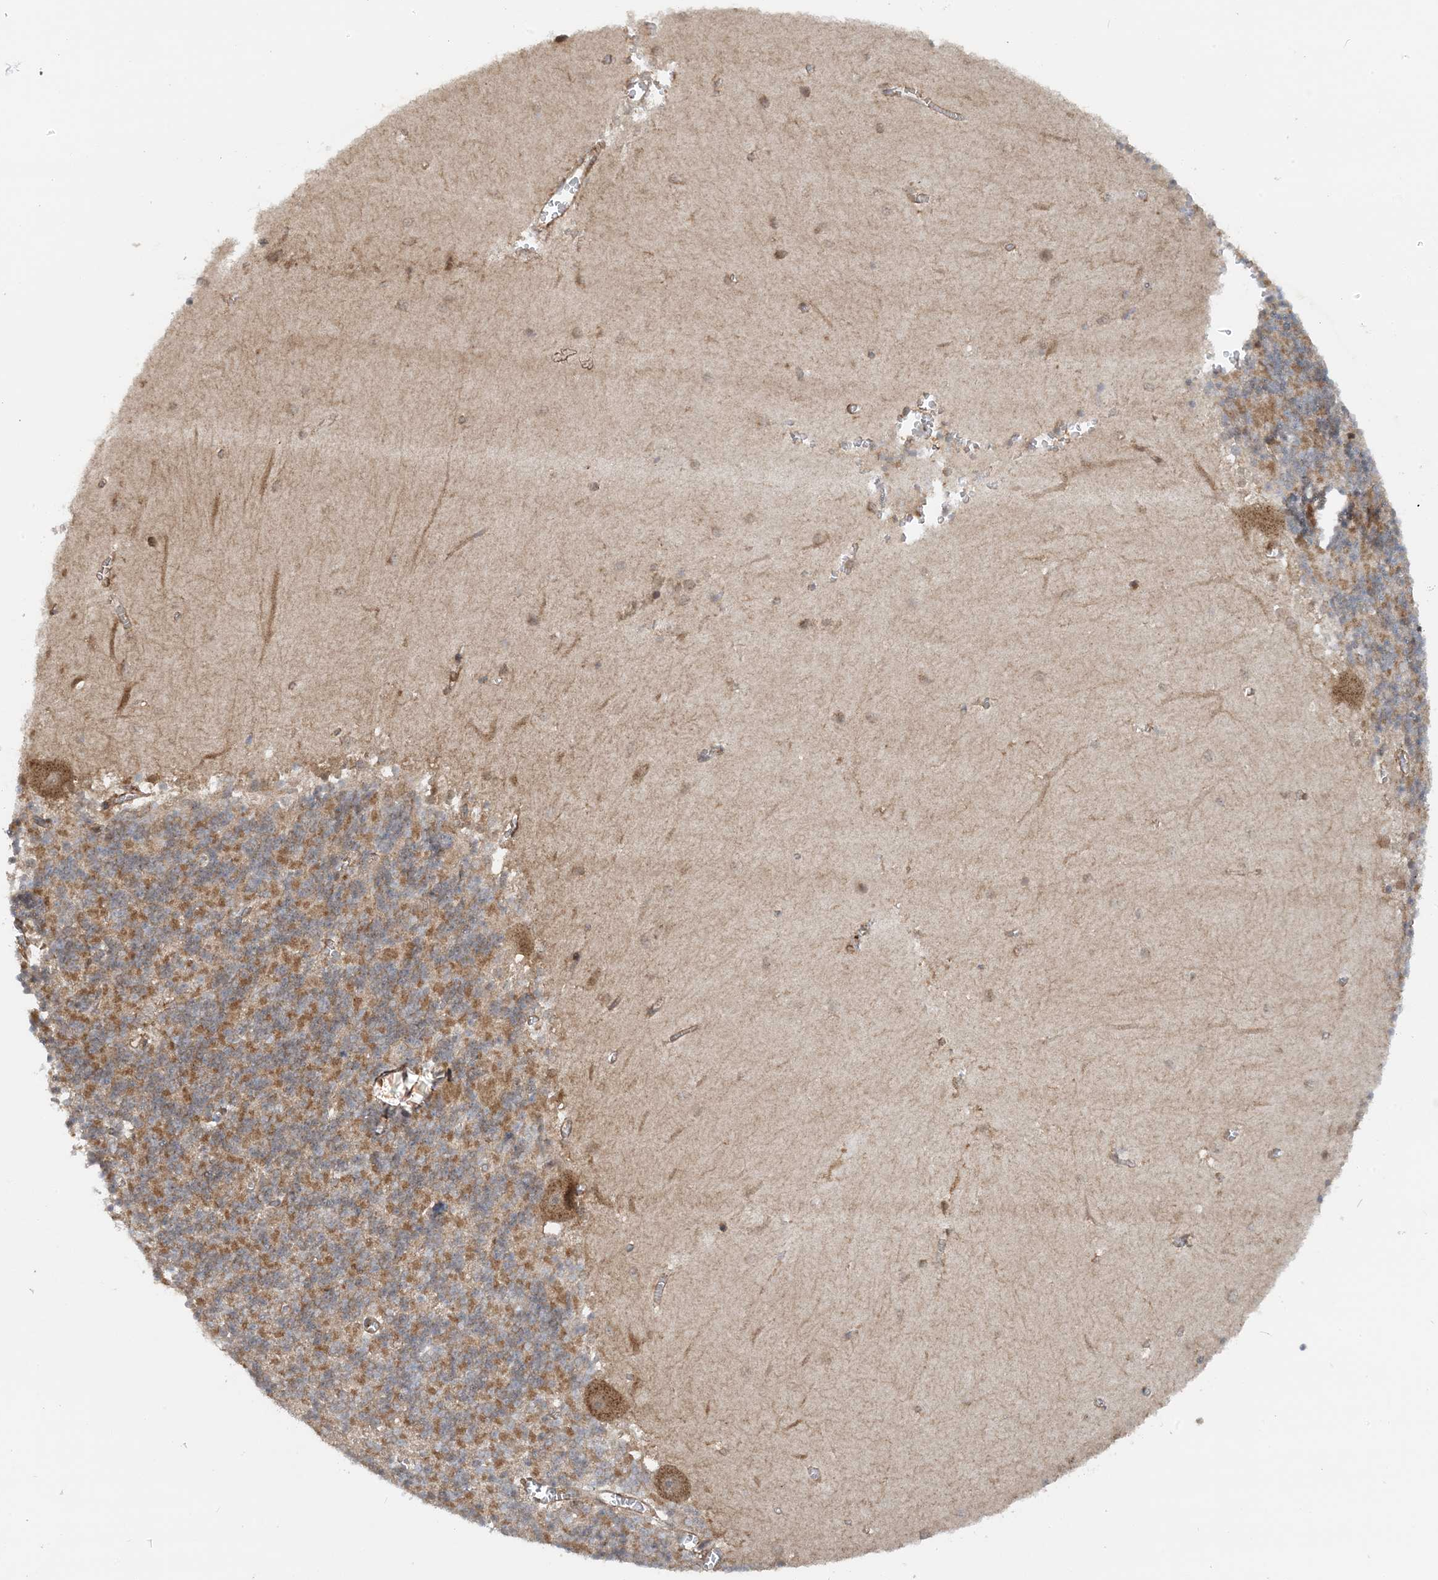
{"staining": {"intensity": "moderate", "quantity": "25%-75%", "location": "cytoplasmic/membranous"}, "tissue": "cerebellum", "cell_type": "Cells in granular layer", "image_type": "normal", "snomed": [{"axis": "morphology", "description": "Normal tissue, NOS"}, {"axis": "topography", "description": "Cerebellum"}], "caption": "Protein expression analysis of benign human cerebellum reveals moderate cytoplasmic/membranous expression in about 25%-75% of cells in granular layer.", "gene": "STAM2", "patient": {"sex": "male", "age": 37}}